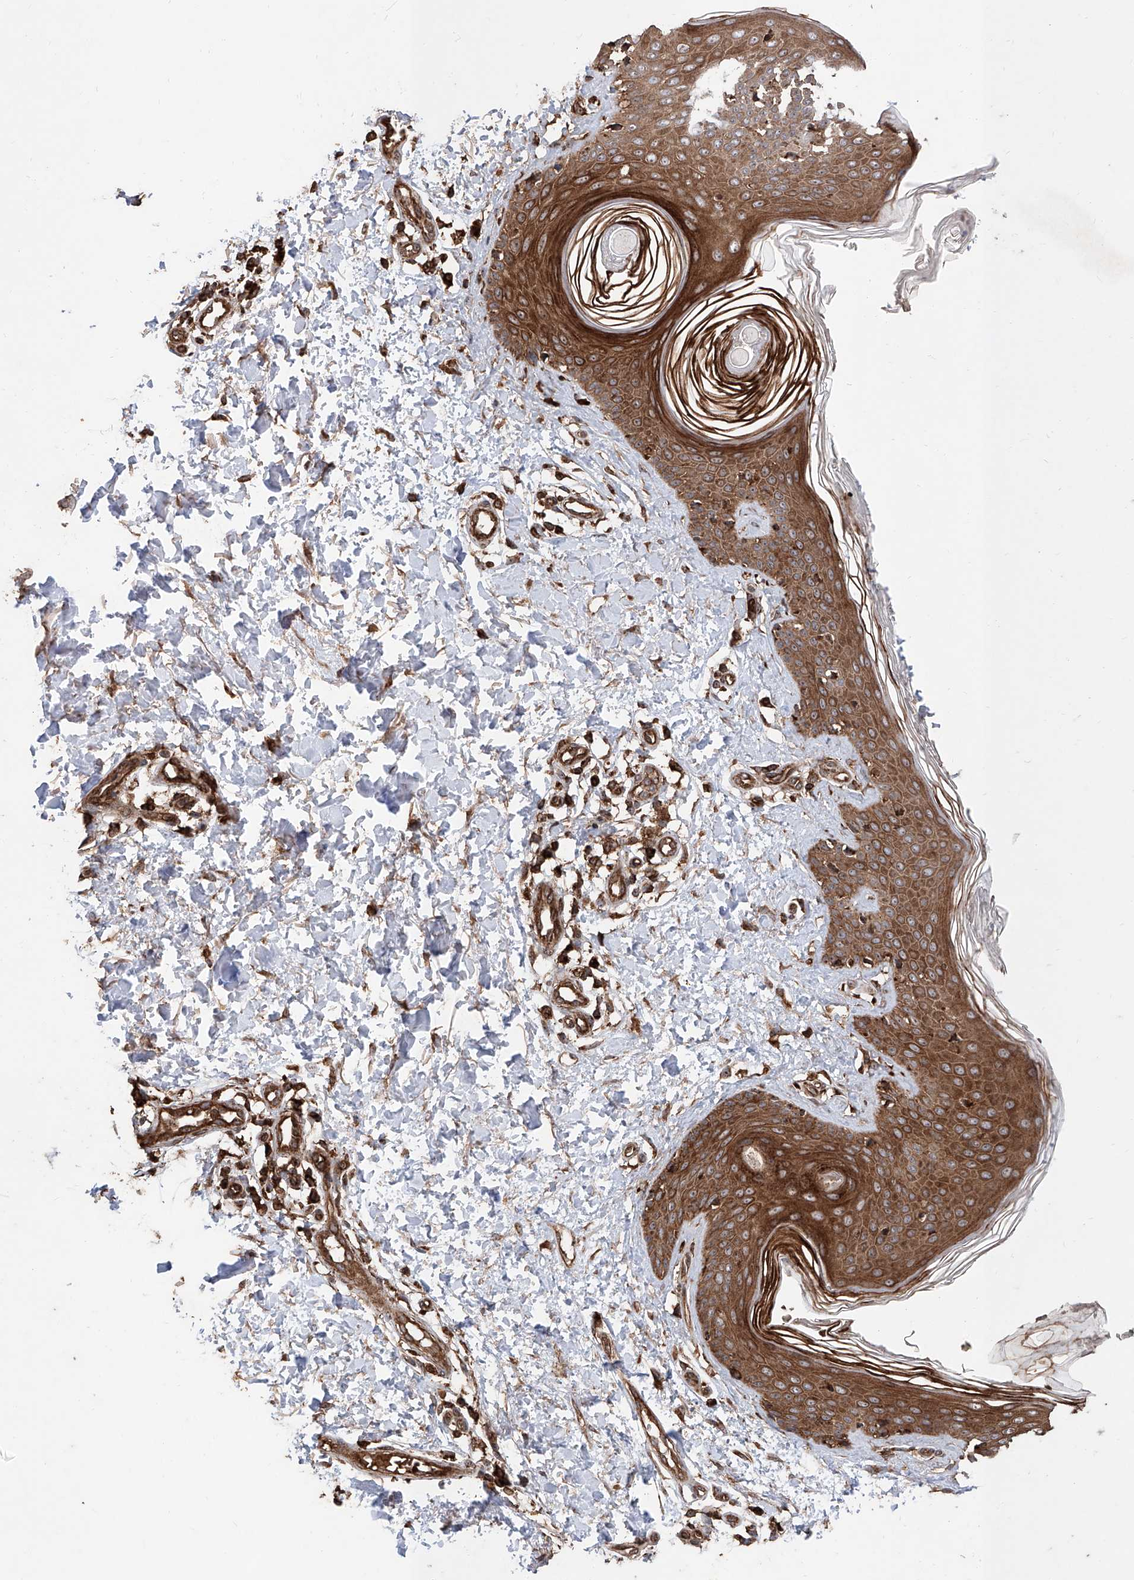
{"staining": {"intensity": "strong", "quantity": ">75%", "location": "cytoplasmic/membranous"}, "tissue": "skin", "cell_type": "Fibroblasts", "image_type": "normal", "snomed": [{"axis": "morphology", "description": "Normal tissue, NOS"}, {"axis": "topography", "description": "Skin"}], "caption": "Protein staining of normal skin reveals strong cytoplasmic/membranous expression in approximately >75% of fibroblasts. (Stains: DAB (3,3'-diaminobenzidine) in brown, nuclei in blue, Microscopy: brightfield microscopy at high magnification).", "gene": "PISD", "patient": {"sex": "male", "age": 37}}